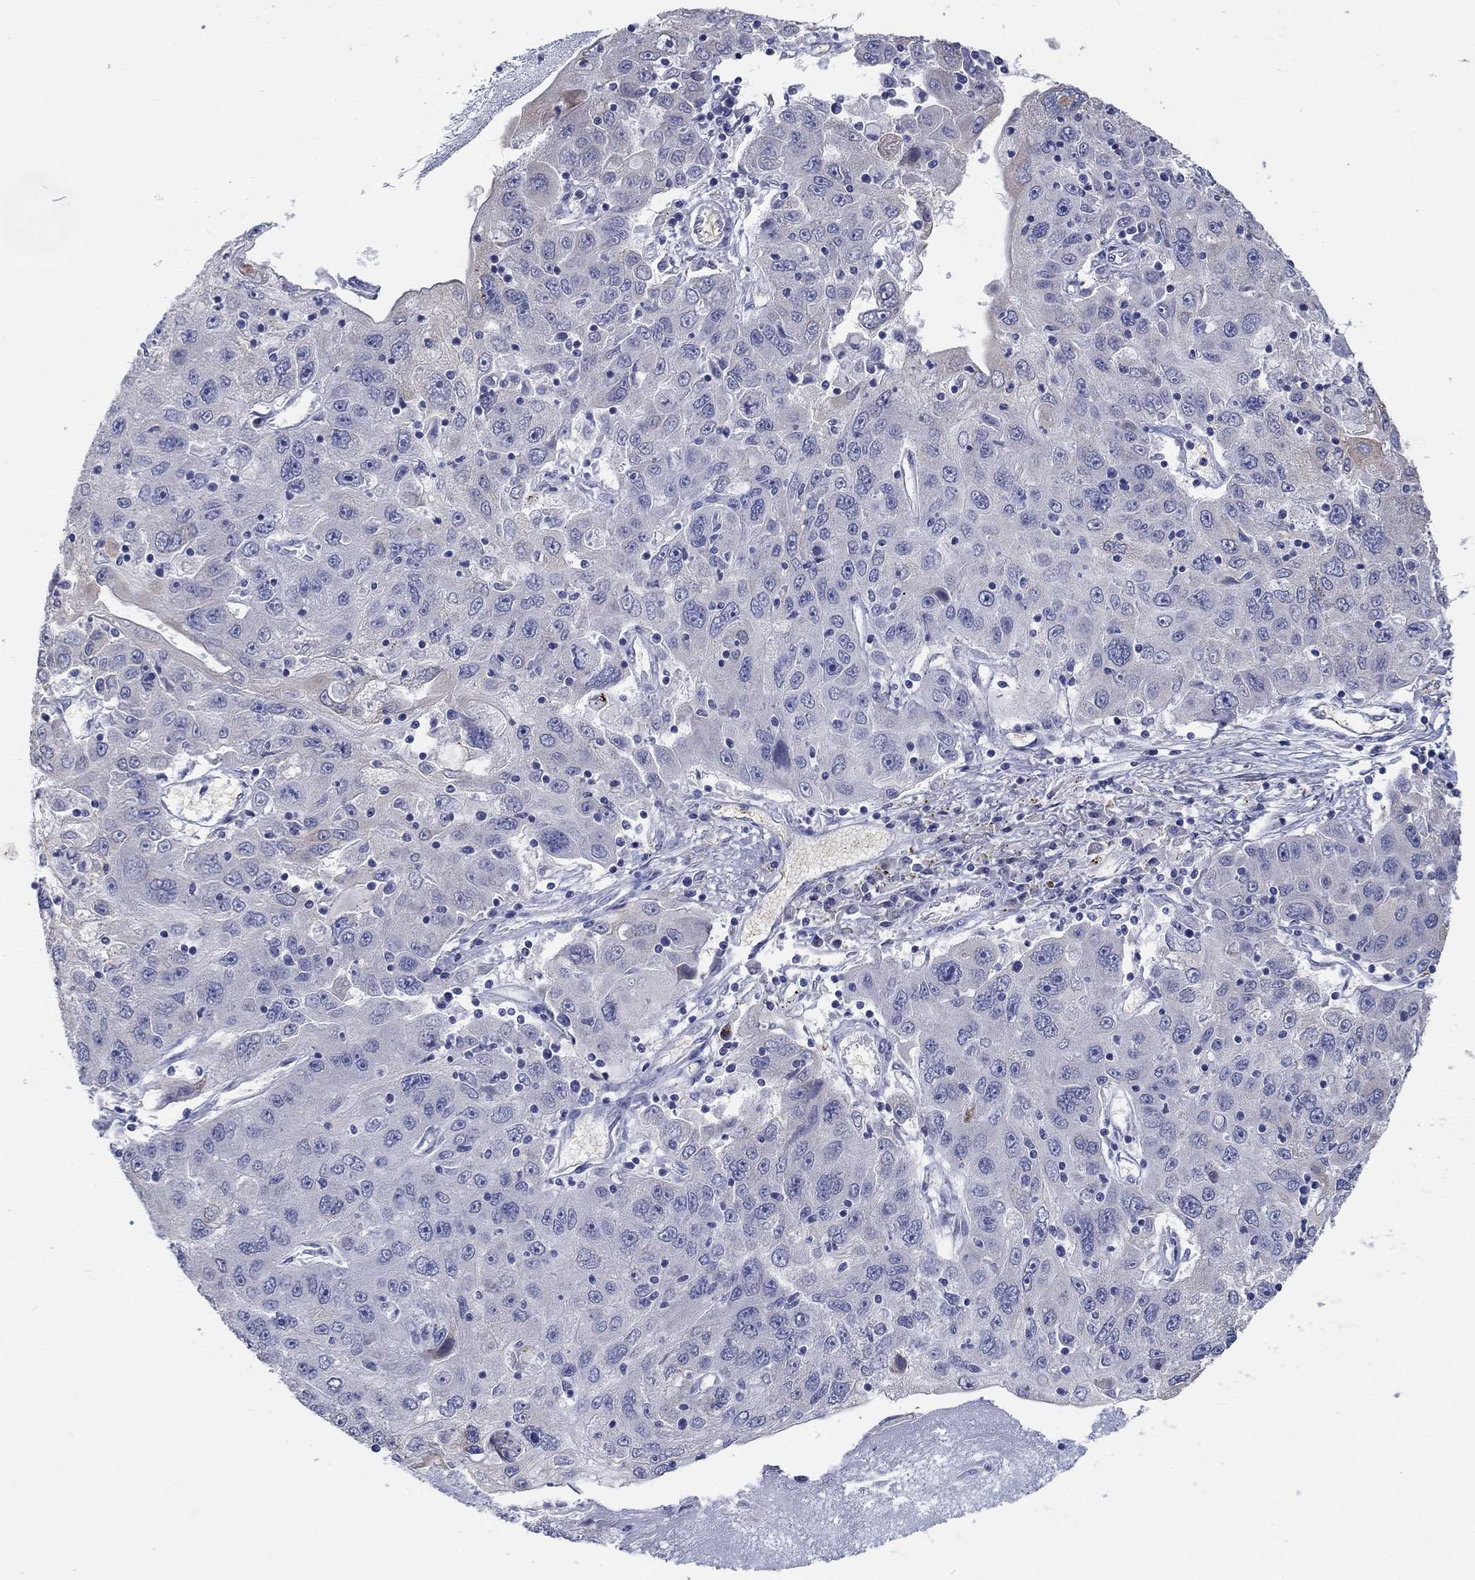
{"staining": {"intensity": "negative", "quantity": "none", "location": "none"}, "tissue": "stomach cancer", "cell_type": "Tumor cells", "image_type": "cancer", "snomed": [{"axis": "morphology", "description": "Adenocarcinoma, NOS"}, {"axis": "topography", "description": "Stomach"}], "caption": "Protein analysis of stomach cancer (adenocarcinoma) exhibits no significant positivity in tumor cells.", "gene": "LRRC4C", "patient": {"sex": "male", "age": 56}}